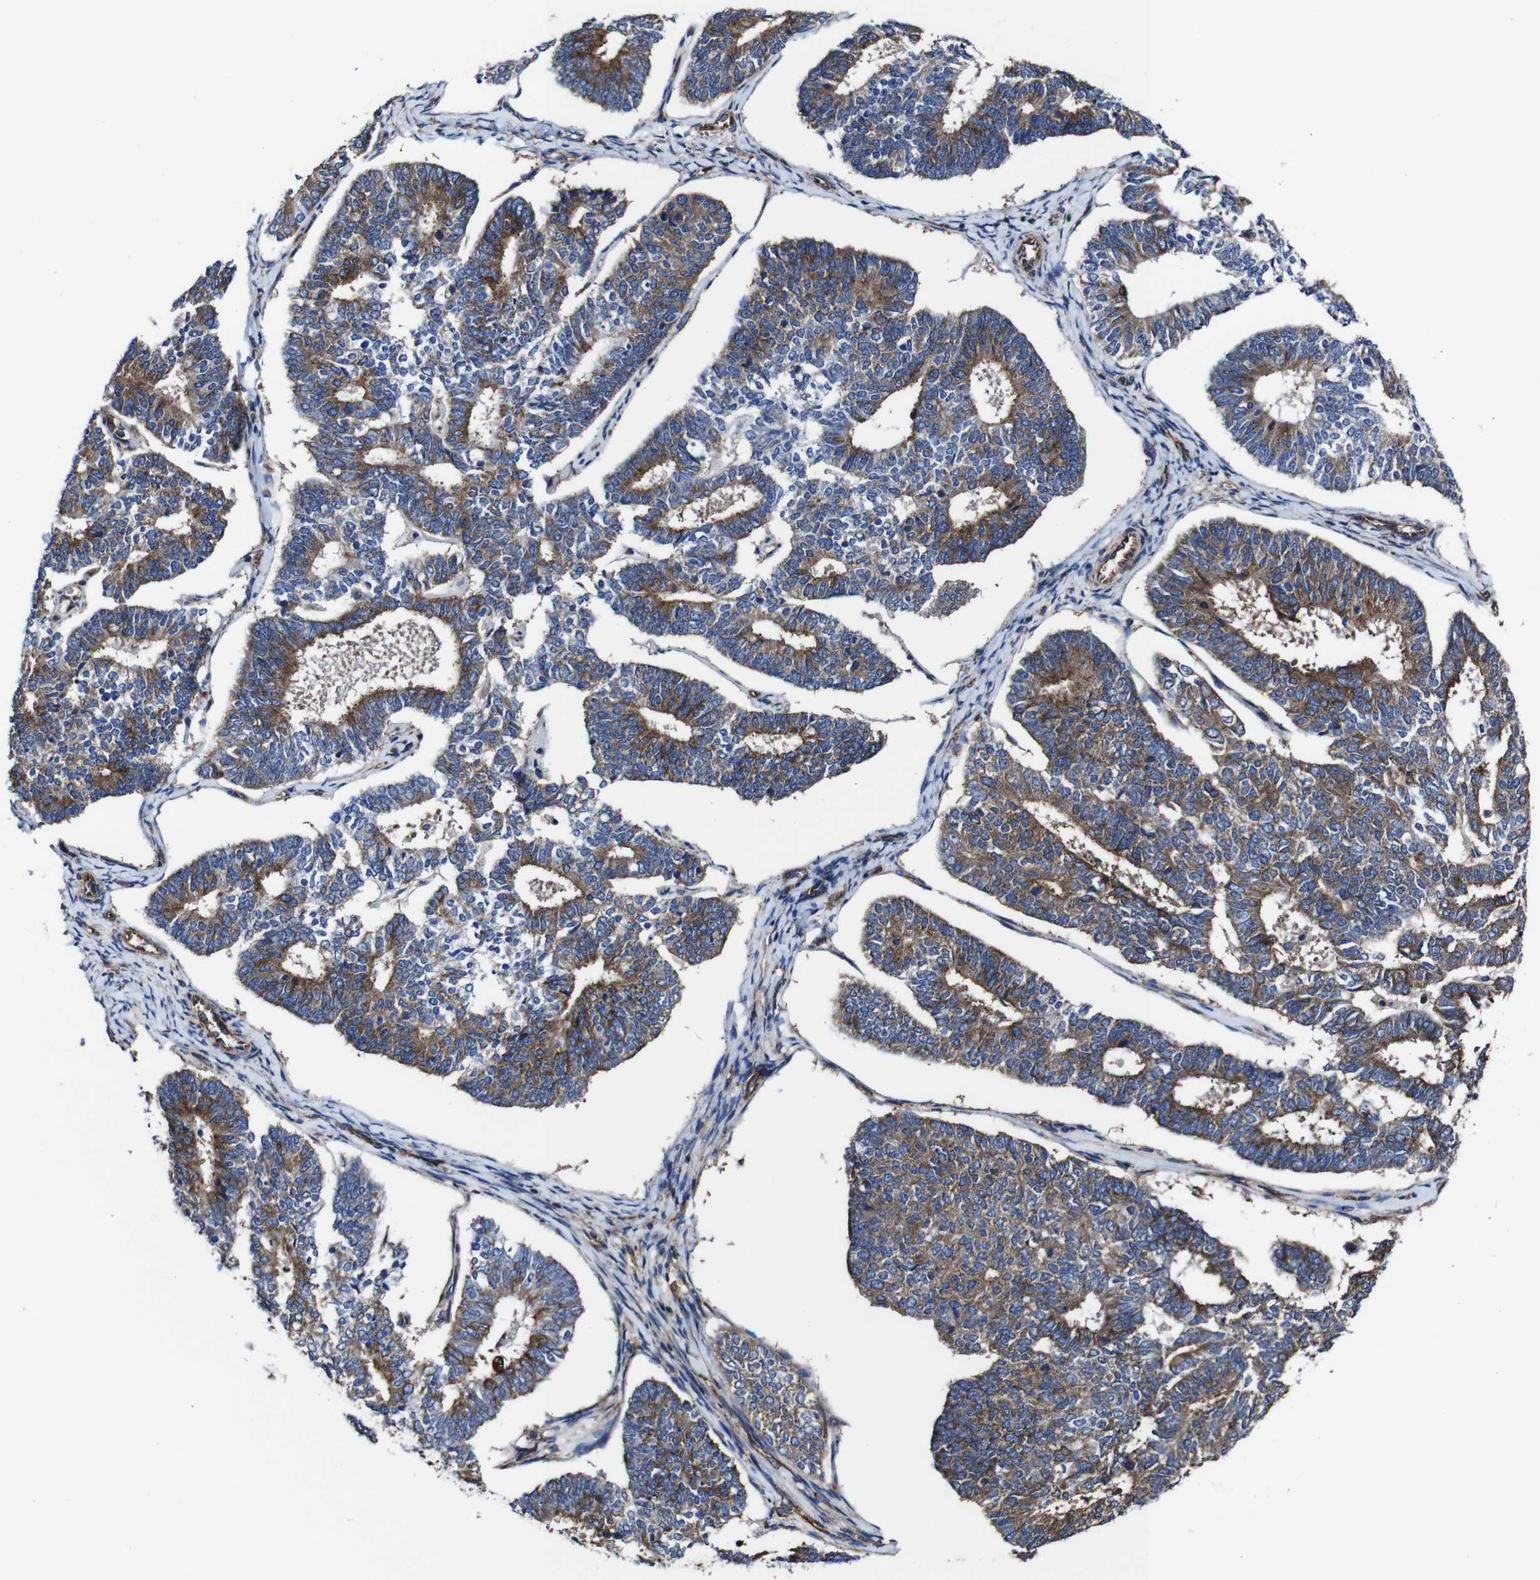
{"staining": {"intensity": "strong", "quantity": "25%-75%", "location": "cytoplasmic/membranous"}, "tissue": "endometrial cancer", "cell_type": "Tumor cells", "image_type": "cancer", "snomed": [{"axis": "morphology", "description": "Adenocarcinoma, NOS"}, {"axis": "topography", "description": "Endometrium"}], "caption": "Immunohistochemistry (IHC) staining of endometrial cancer, which exhibits high levels of strong cytoplasmic/membranous expression in about 25%-75% of tumor cells indicating strong cytoplasmic/membranous protein staining. The staining was performed using DAB (3,3'-diaminobenzidine) (brown) for protein detection and nuclei were counterstained in hematoxylin (blue).", "gene": "CSF1R", "patient": {"sex": "female", "age": 70}}